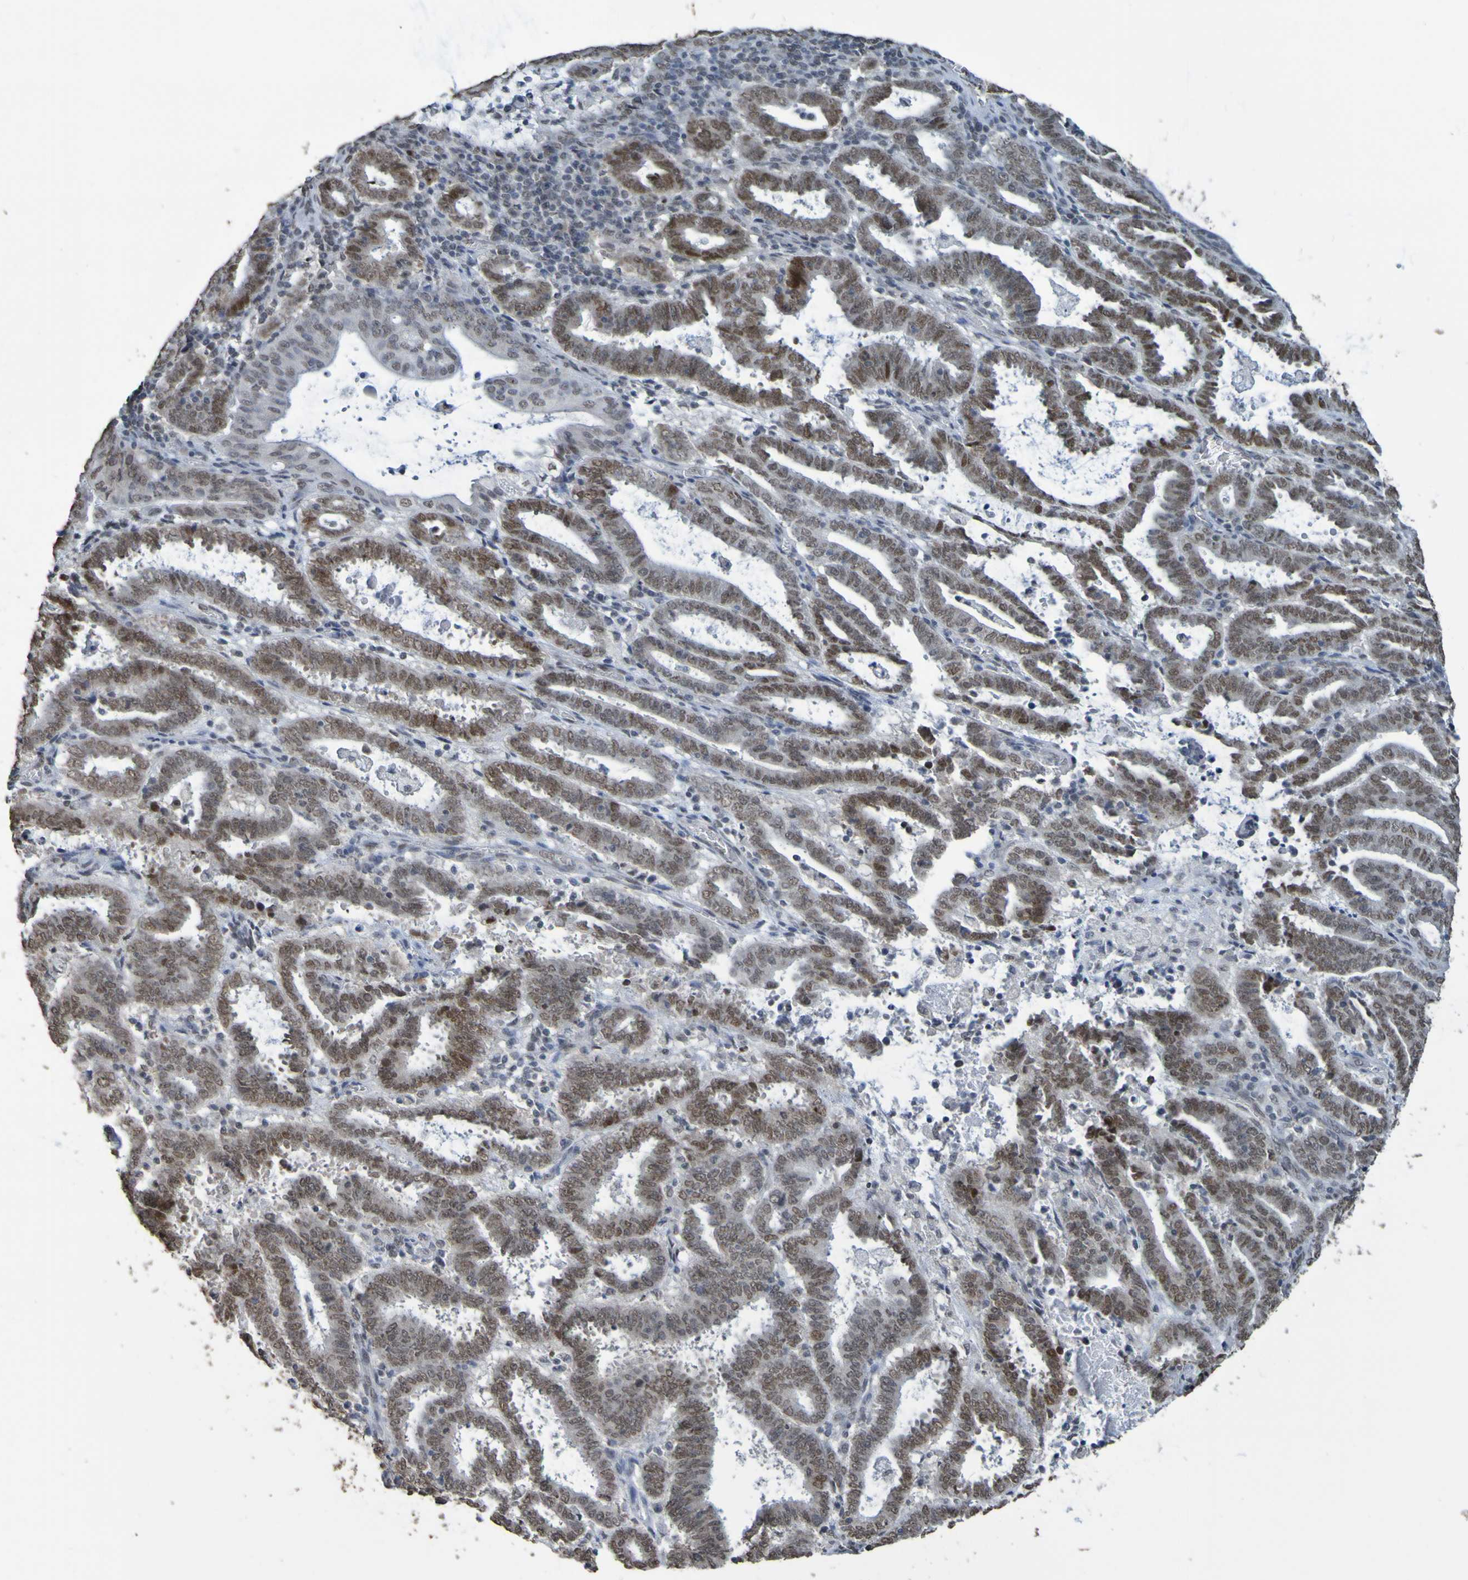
{"staining": {"intensity": "moderate", "quantity": "25%-75%", "location": "nuclear"}, "tissue": "endometrial cancer", "cell_type": "Tumor cells", "image_type": "cancer", "snomed": [{"axis": "morphology", "description": "Adenocarcinoma, NOS"}, {"axis": "topography", "description": "Uterus"}], "caption": "A brown stain labels moderate nuclear expression of a protein in endometrial cancer tumor cells.", "gene": "ALKBH2", "patient": {"sex": "female", "age": 83}}